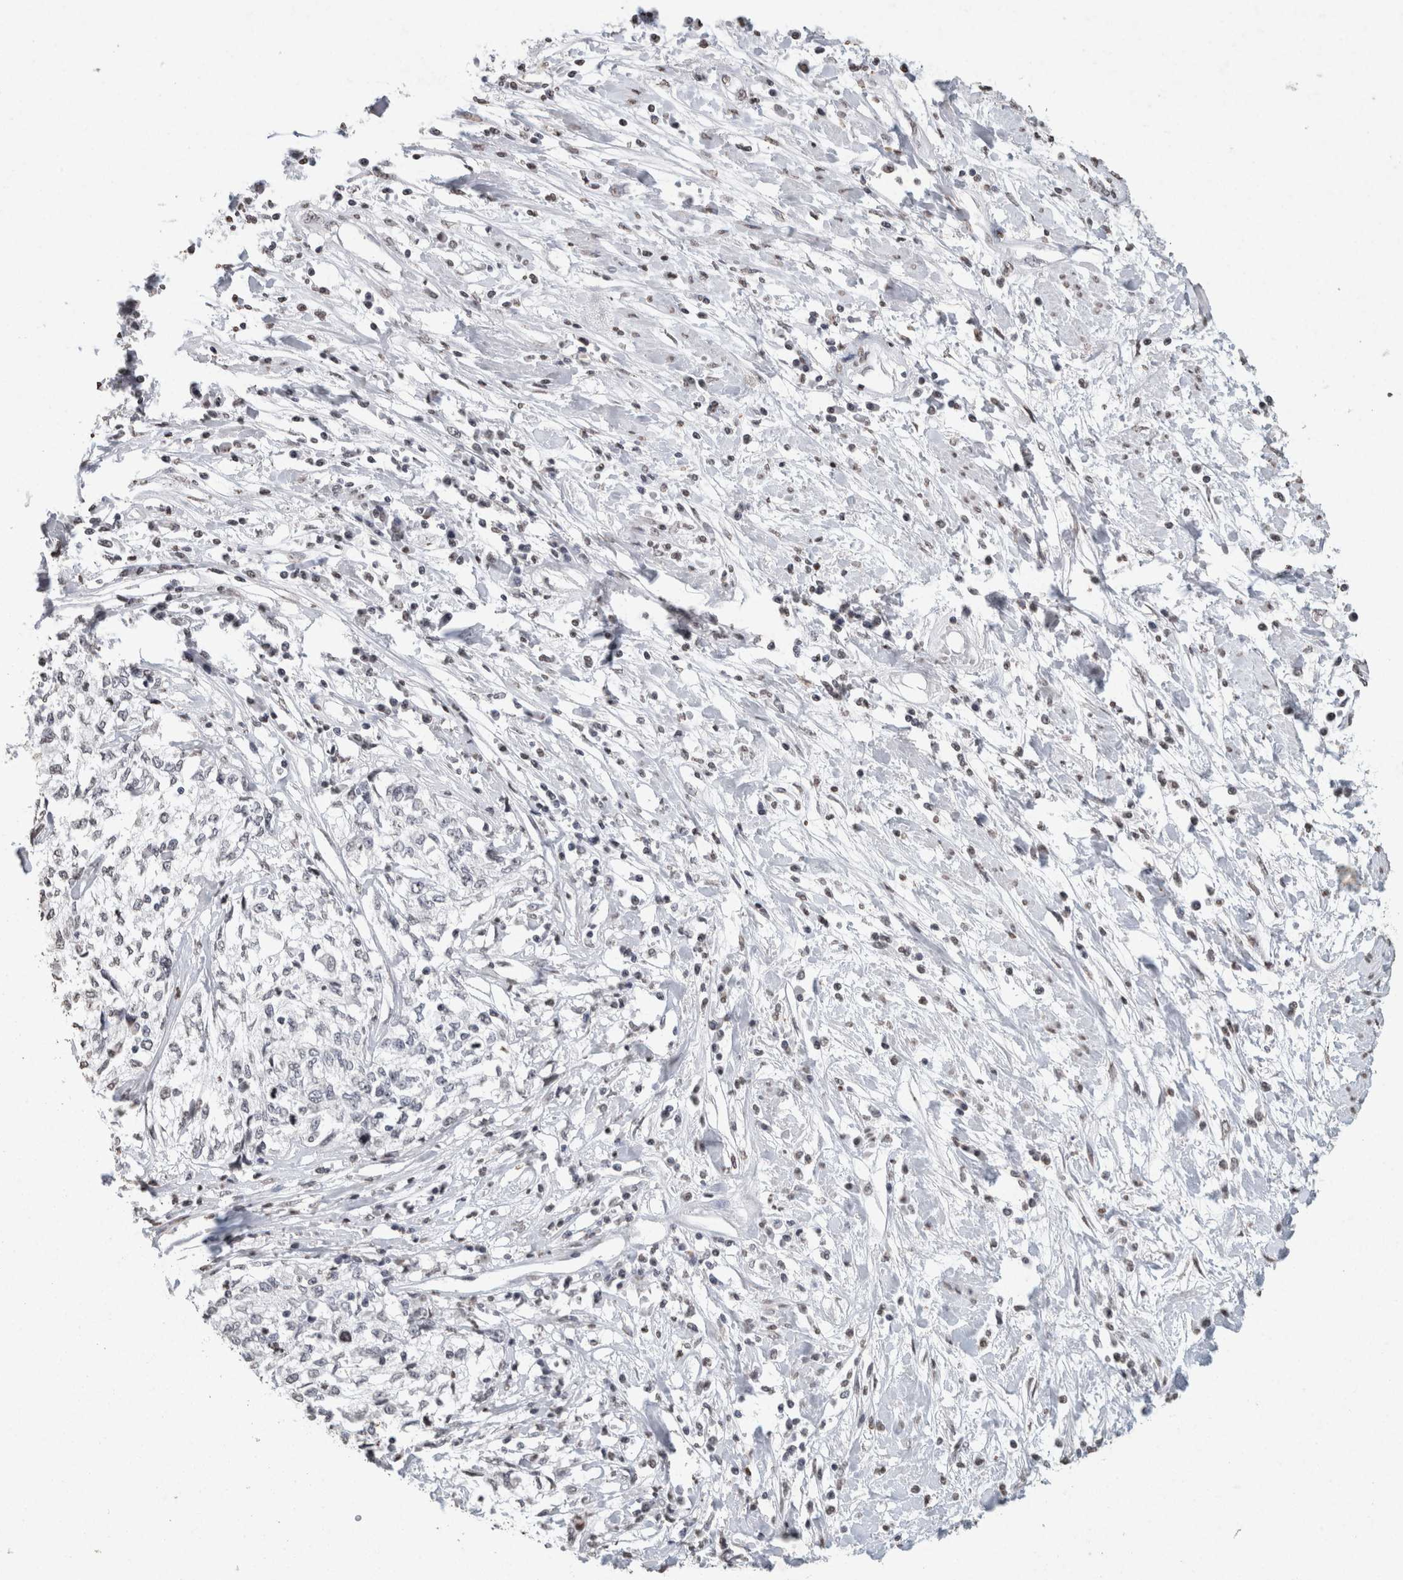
{"staining": {"intensity": "negative", "quantity": "none", "location": "none"}, "tissue": "cervical cancer", "cell_type": "Tumor cells", "image_type": "cancer", "snomed": [{"axis": "morphology", "description": "Squamous cell carcinoma, NOS"}, {"axis": "topography", "description": "Cervix"}], "caption": "This is an immunohistochemistry photomicrograph of cervical cancer. There is no staining in tumor cells.", "gene": "CNTN1", "patient": {"sex": "female", "age": 57}}